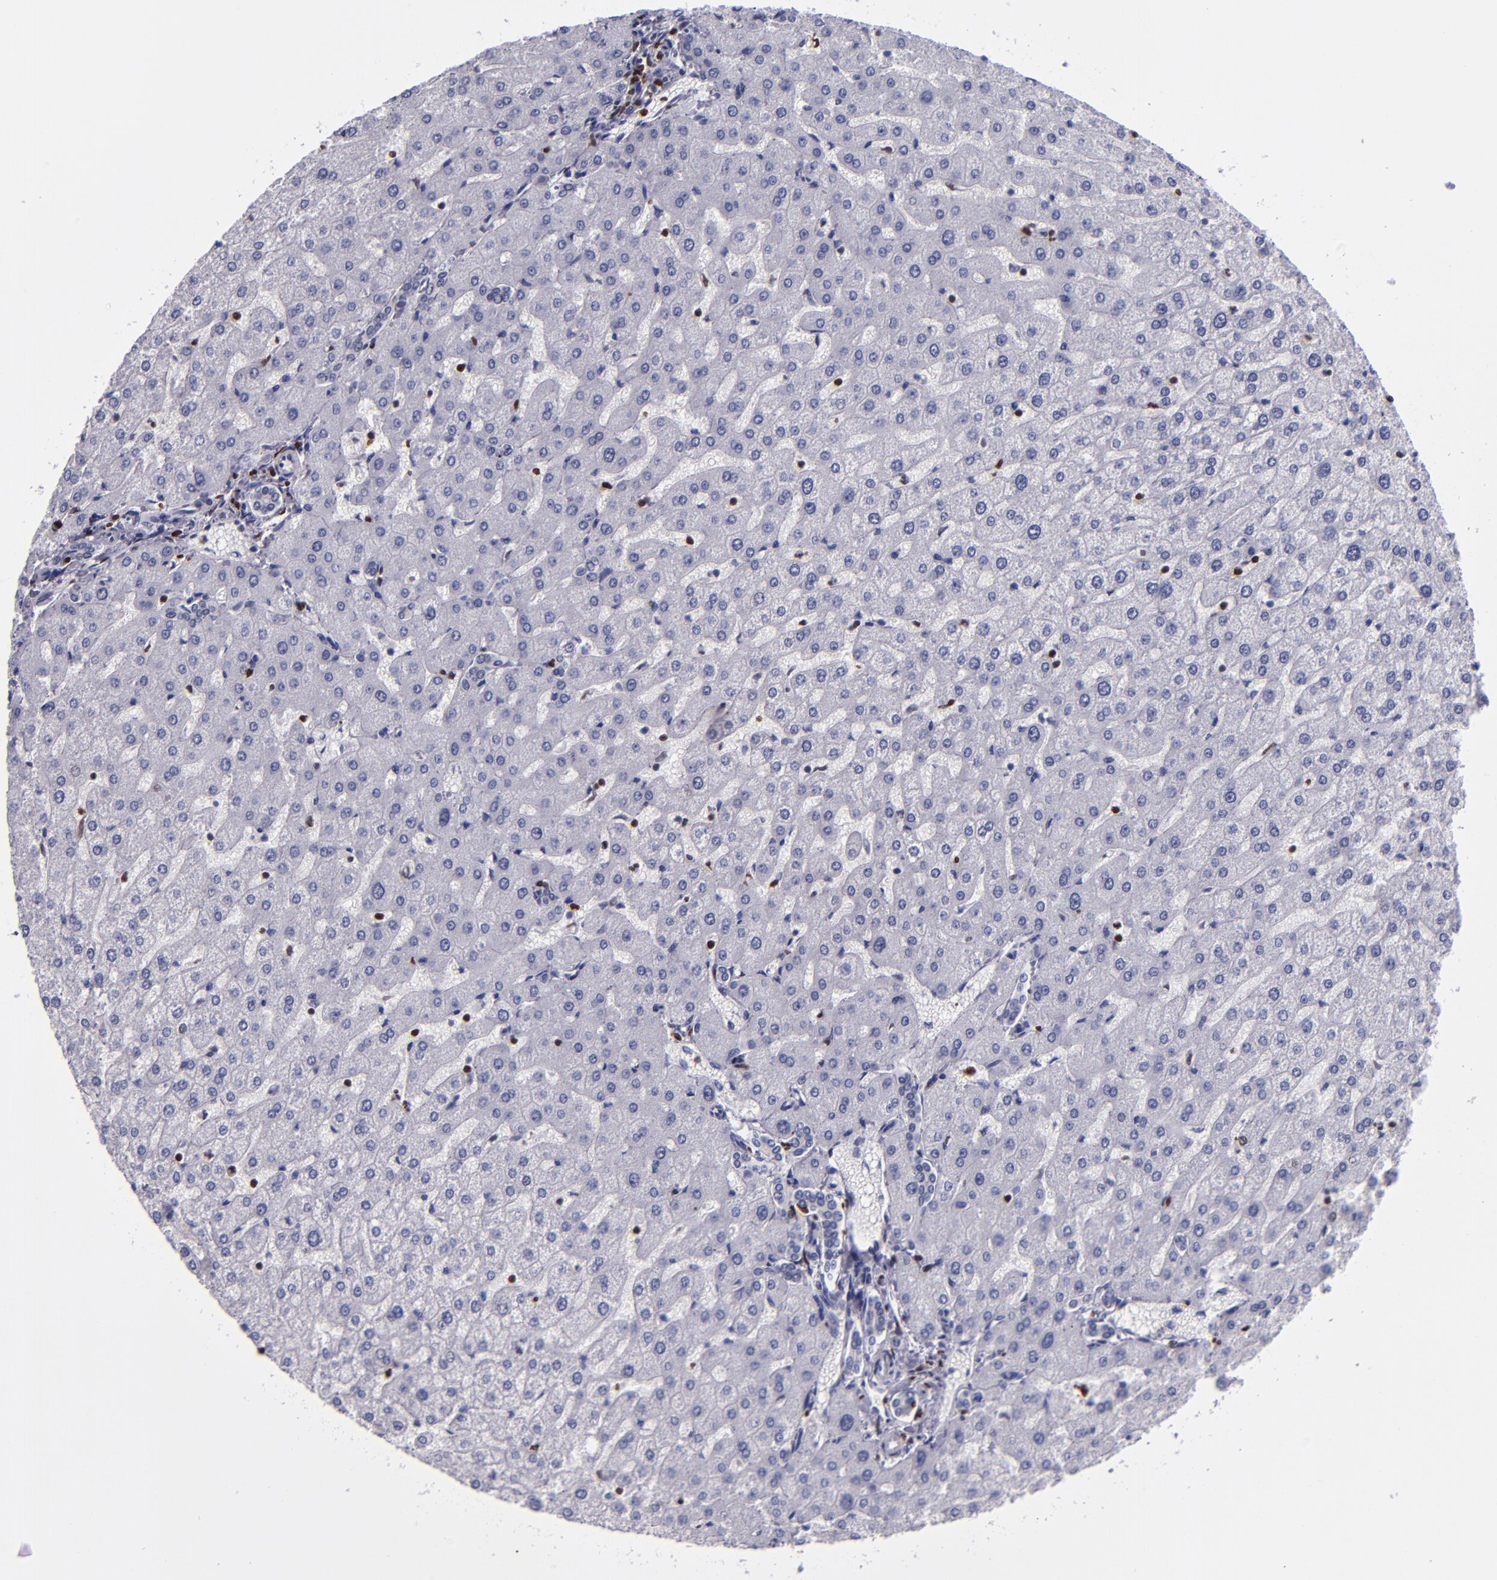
{"staining": {"intensity": "negative", "quantity": "none", "location": "none"}, "tissue": "liver", "cell_type": "Cholangiocytes", "image_type": "normal", "snomed": [{"axis": "morphology", "description": "Normal tissue, NOS"}, {"axis": "morphology", "description": "Fibrosis, NOS"}, {"axis": "topography", "description": "Liver"}], "caption": "Immunohistochemistry histopathology image of unremarkable liver stained for a protein (brown), which shows no positivity in cholangiocytes. The staining is performed using DAB (3,3'-diaminobenzidine) brown chromogen with nuclei counter-stained in using hematoxylin.", "gene": "CDKL5", "patient": {"sex": "female", "age": 29}}